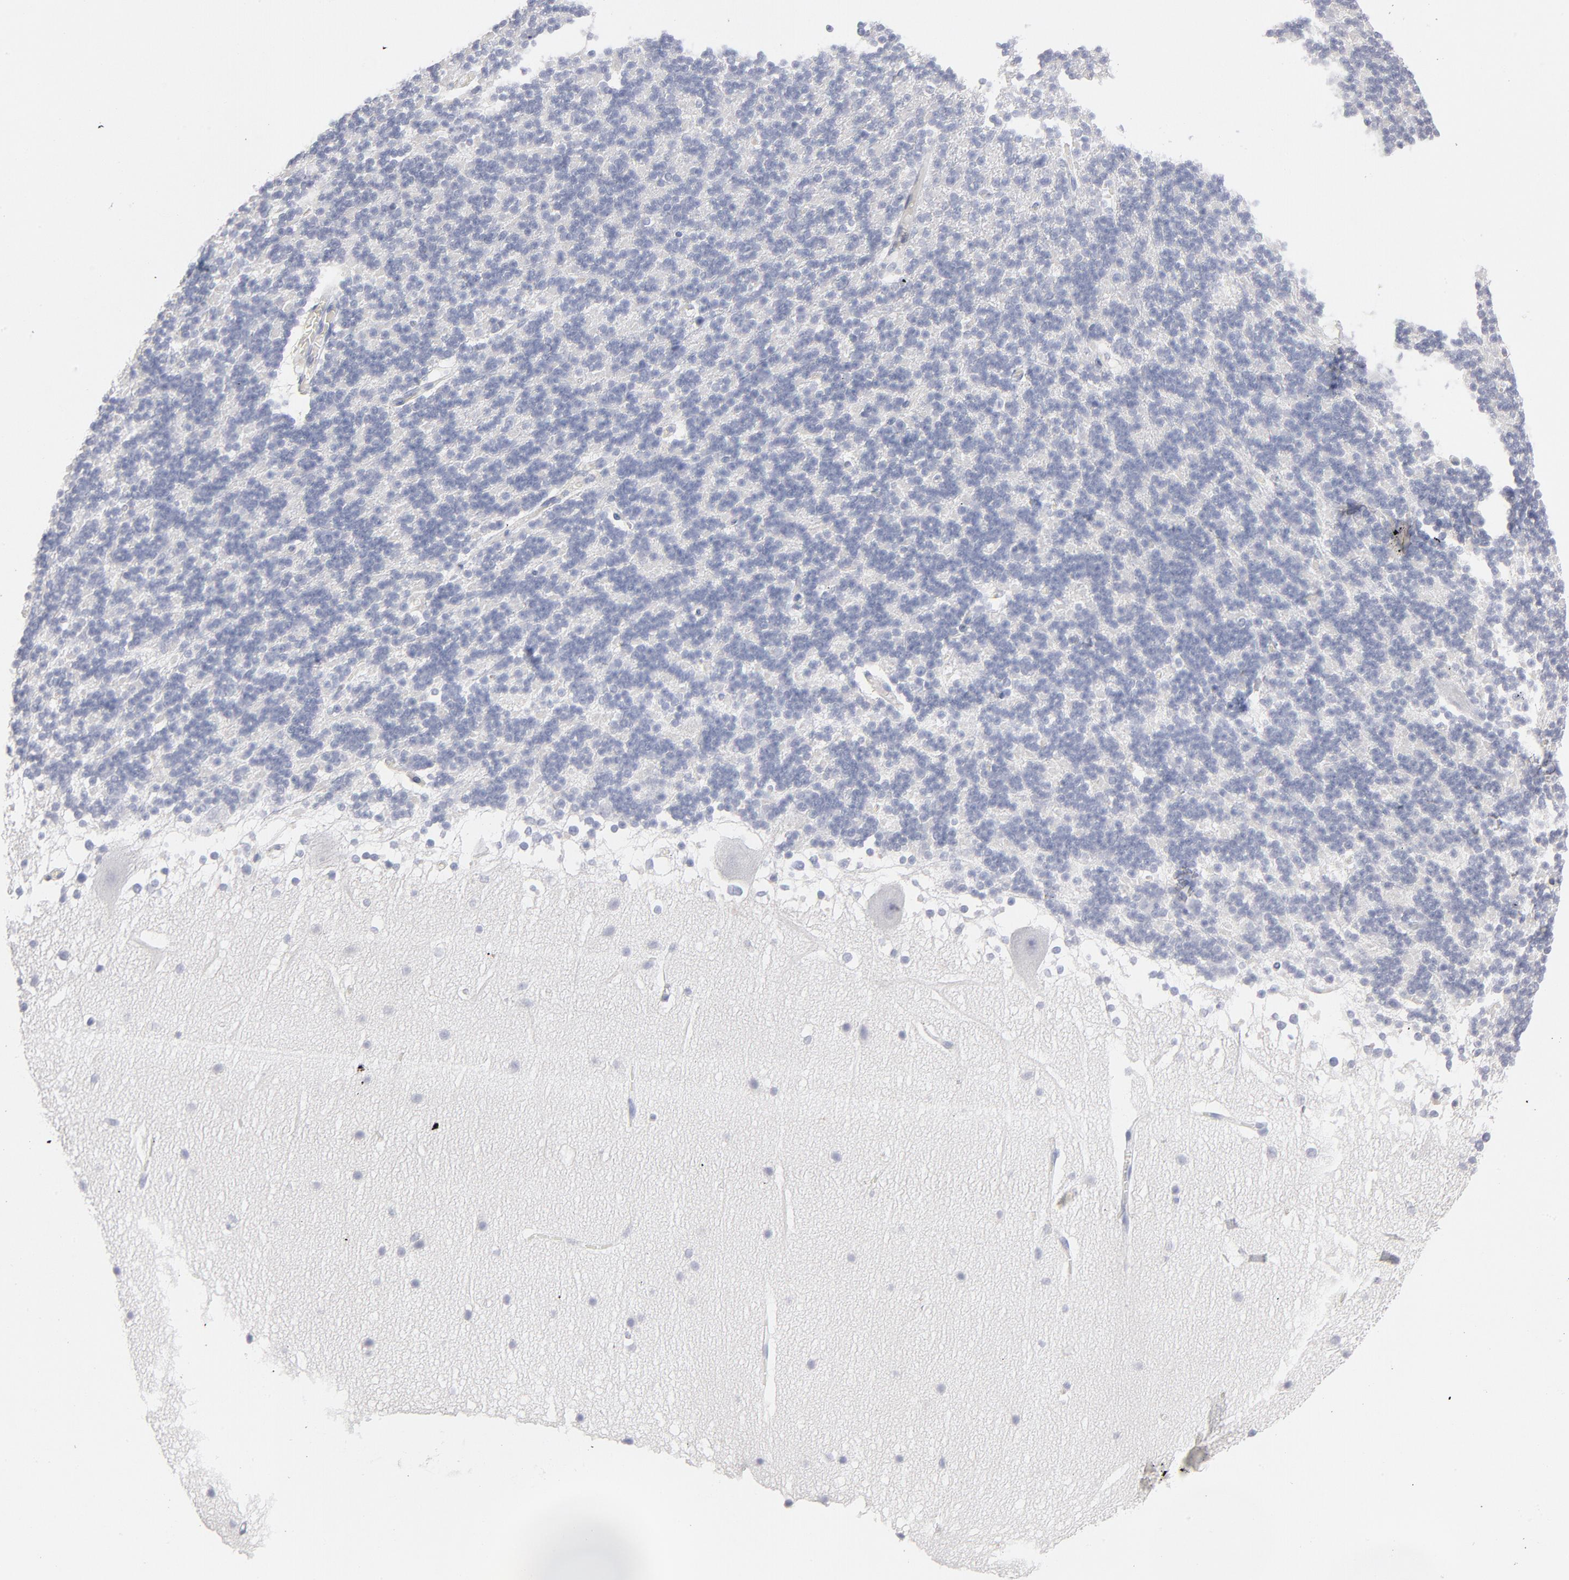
{"staining": {"intensity": "negative", "quantity": "none", "location": "none"}, "tissue": "cerebellum", "cell_type": "Cells in granular layer", "image_type": "normal", "snomed": [{"axis": "morphology", "description": "Normal tissue, NOS"}, {"axis": "topography", "description": "Cerebellum"}], "caption": "The IHC histopathology image has no significant staining in cells in granular layer of cerebellum. (Immunohistochemistry (ihc), brightfield microscopy, high magnification).", "gene": "MCM7", "patient": {"sex": "female", "age": 19}}